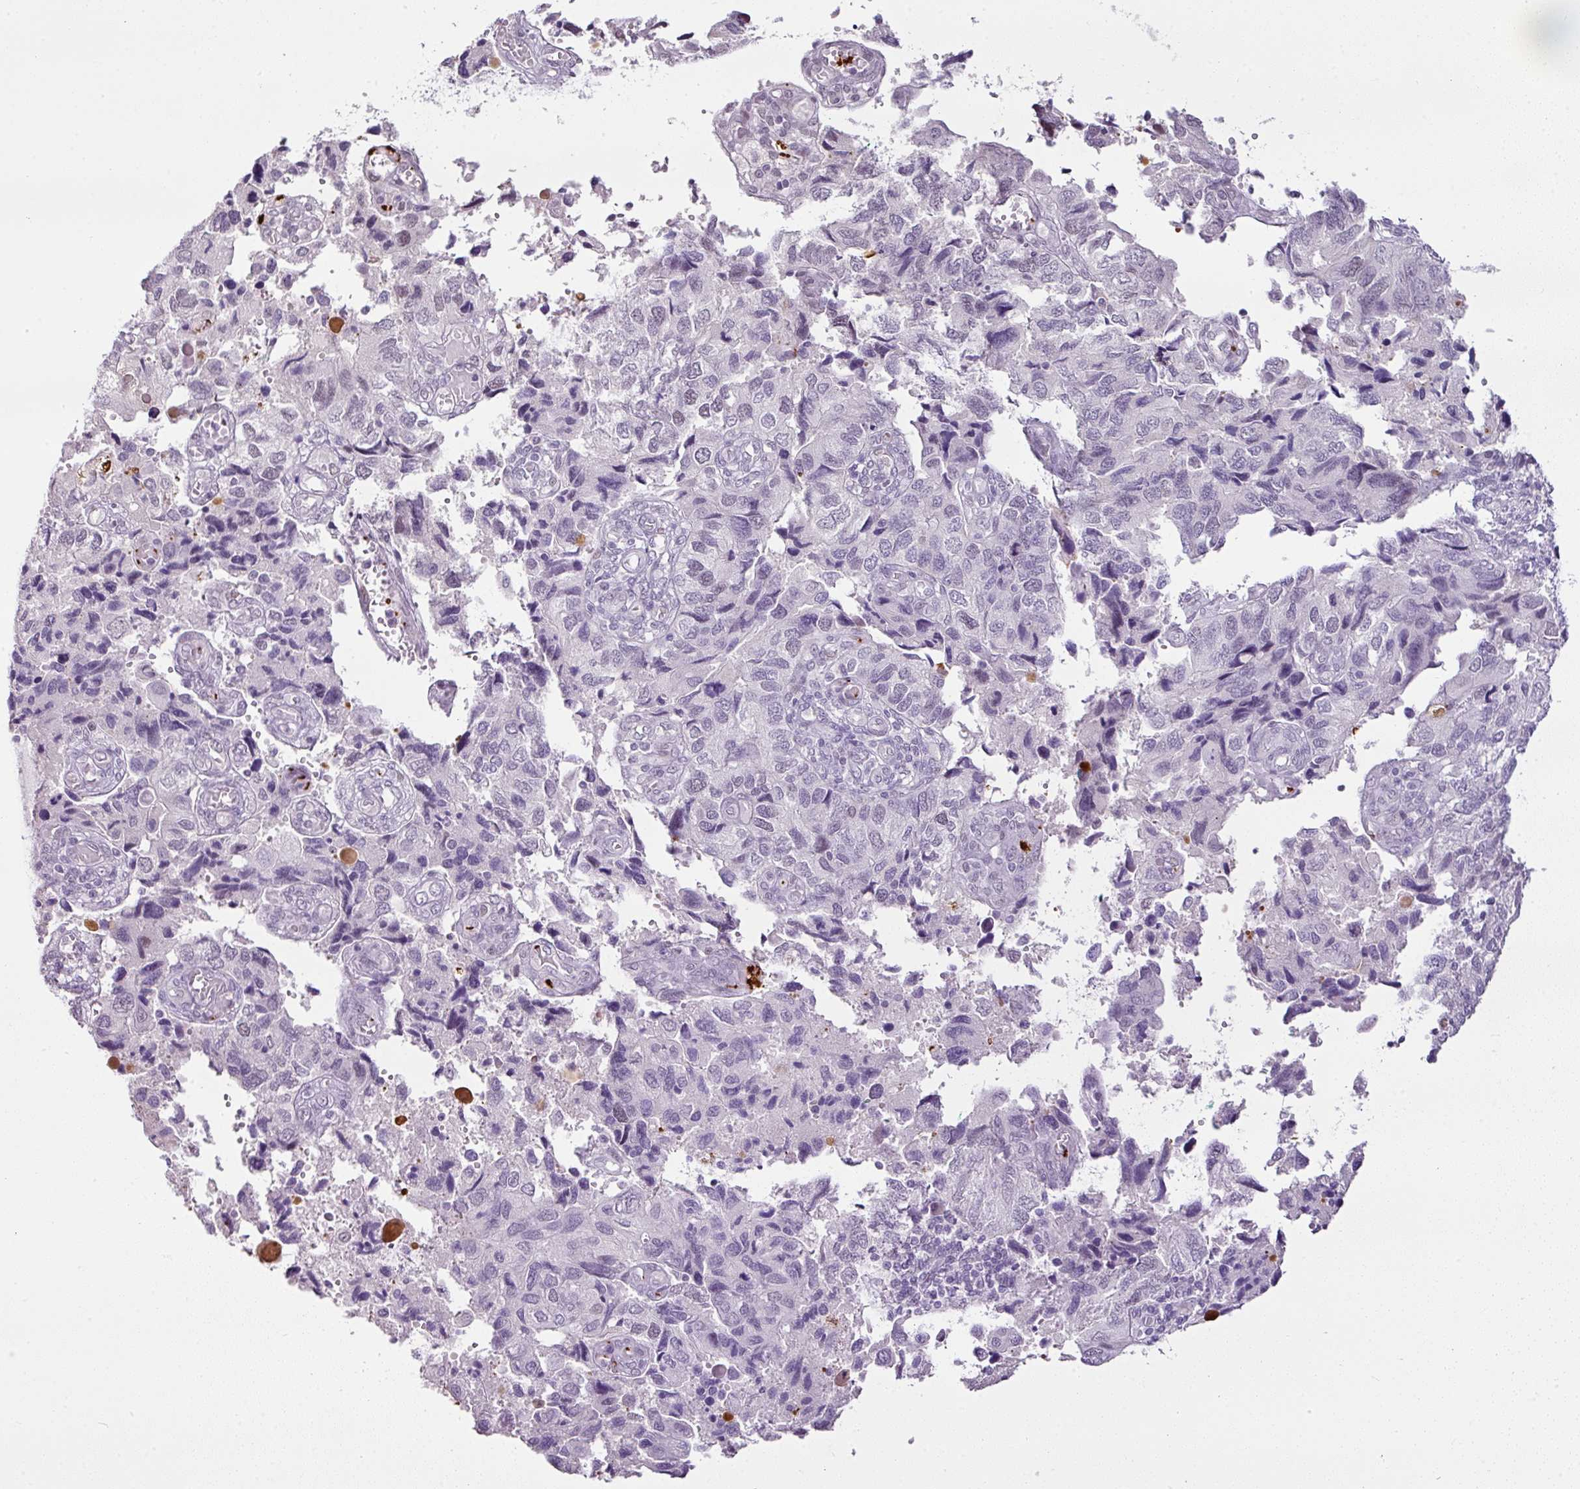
{"staining": {"intensity": "negative", "quantity": "none", "location": "none"}, "tissue": "endometrial cancer", "cell_type": "Tumor cells", "image_type": "cancer", "snomed": [{"axis": "morphology", "description": "Carcinoma, NOS"}, {"axis": "topography", "description": "Uterus"}], "caption": "Immunohistochemistry (IHC) photomicrograph of neoplastic tissue: endometrial carcinoma stained with DAB (3,3'-diaminobenzidine) exhibits no significant protein staining in tumor cells. (DAB immunohistochemistry with hematoxylin counter stain).", "gene": "CMTM5", "patient": {"sex": "female", "age": 76}}